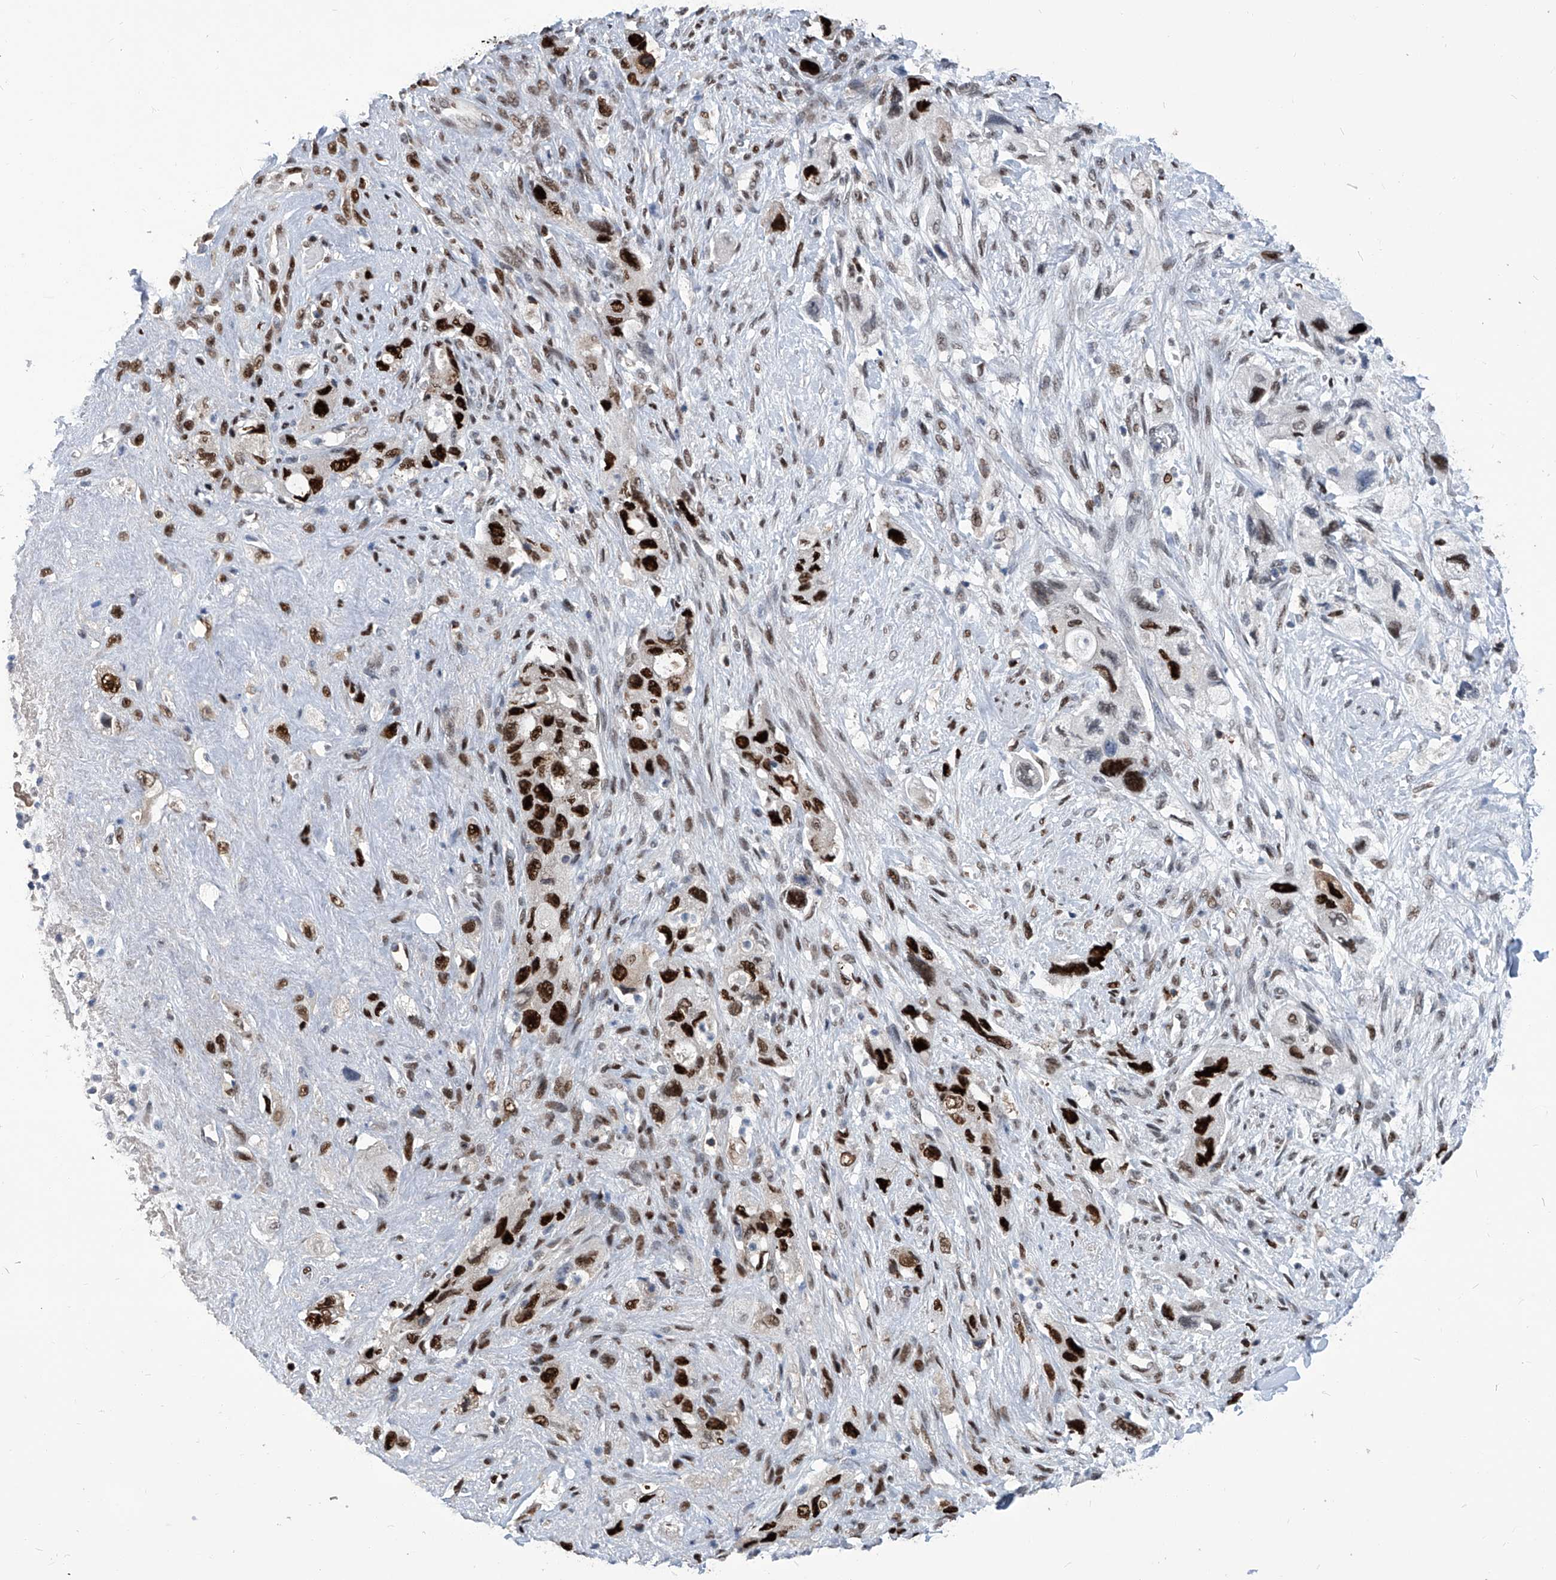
{"staining": {"intensity": "strong", "quantity": ">75%", "location": "nuclear"}, "tissue": "pancreatic cancer", "cell_type": "Tumor cells", "image_type": "cancer", "snomed": [{"axis": "morphology", "description": "Adenocarcinoma, NOS"}, {"axis": "topography", "description": "Pancreas"}], "caption": "The histopathology image shows immunohistochemical staining of pancreatic cancer. There is strong nuclear positivity is present in approximately >75% of tumor cells.", "gene": "PCNA", "patient": {"sex": "female", "age": 73}}